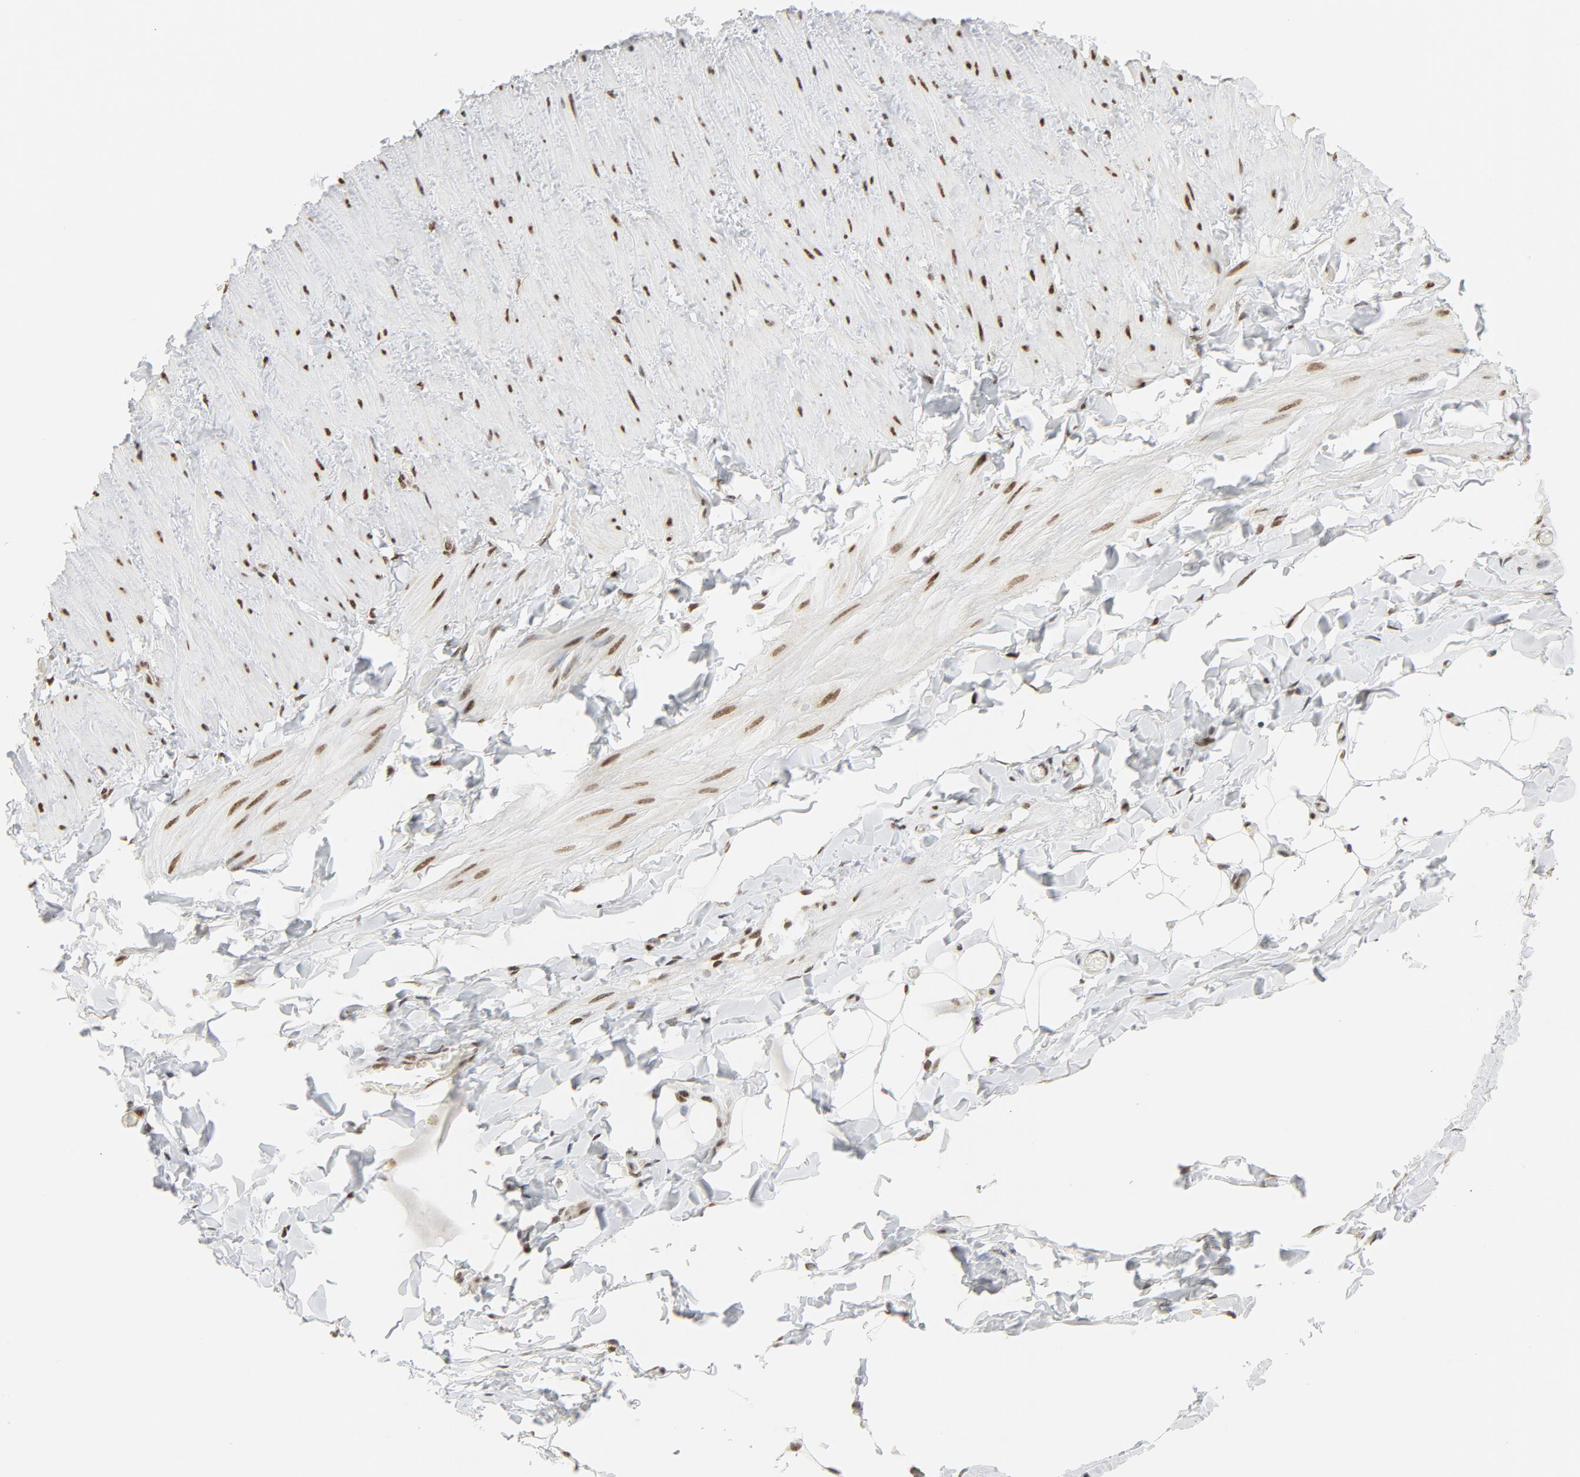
{"staining": {"intensity": "moderate", "quantity": ">75%", "location": "nuclear"}, "tissue": "adipose tissue", "cell_type": "Adipocytes", "image_type": "normal", "snomed": [{"axis": "morphology", "description": "Normal tissue, NOS"}, {"axis": "topography", "description": "Soft tissue"}], "caption": "This histopathology image shows immunohistochemistry (IHC) staining of unremarkable human adipose tissue, with medium moderate nuclear staining in about >75% of adipocytes.", "gene": "ERCC1", "patient": {"sex": "male", "age": 26}}